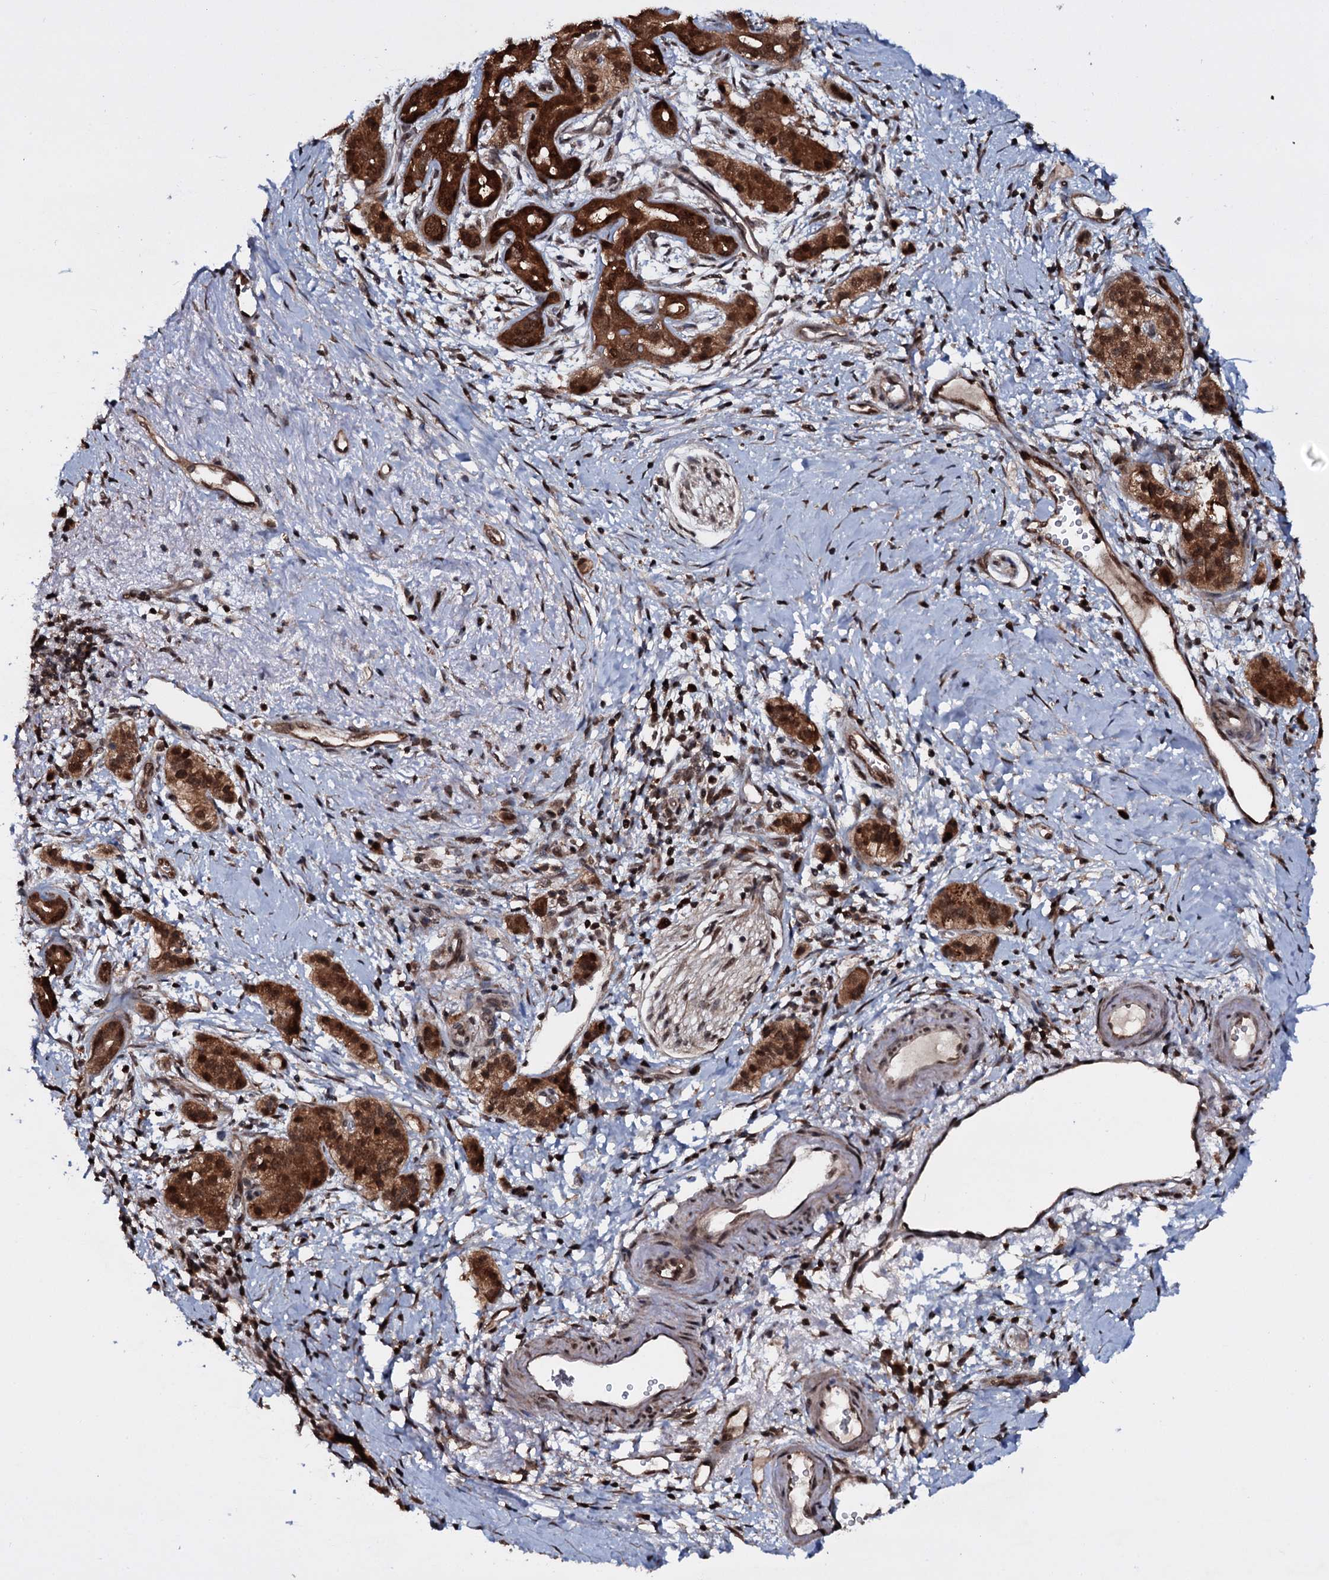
{"staining": {"intensity": "strong", "quantity": ">75%", "location": "cytoplasmic/membranous,nuclear"}, "tissue": "pancreatic cancer", "cell_type": "Tumor cells", "image_type": "cancer", "snomed": [{"axis": "morphology", "description": "Adenocarcinoma, NOS"}, {"axis": "topography", "description": "Pancreas"}], "caption": "High-magnification brightfield microscopy of pancreatic cancer (adenocarcinoma) stained with DAB (brown) and counterstained with hematoxylin (blue). tumor cells exhibit strong cytoplasmic/membranous and nuclear expression is seen in about>75% of cells.", "gene": "HDDC3", "patient": {"sex": "male", "age": 50}}